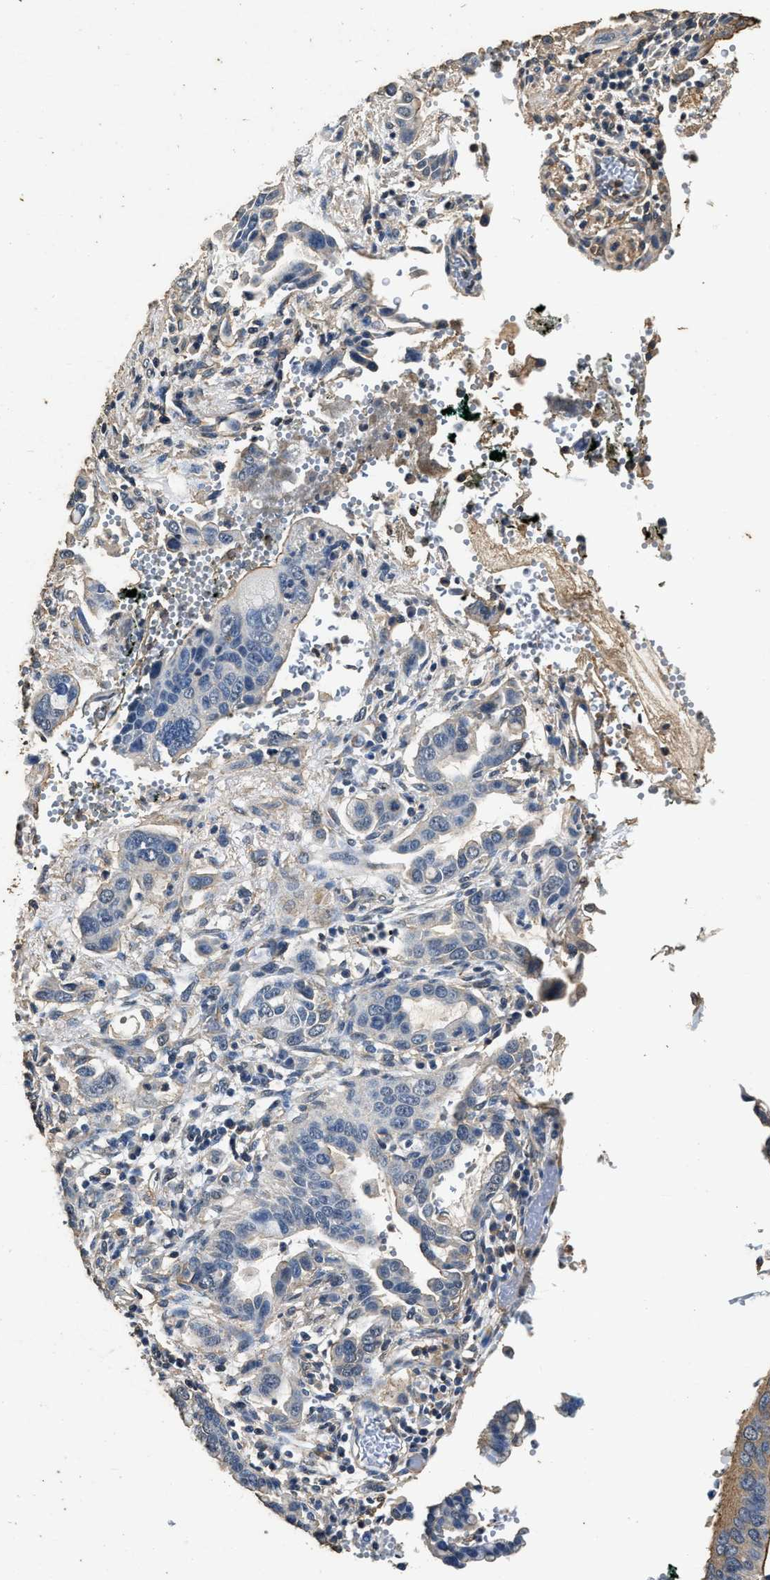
{"staining": {"intensity": "negative", "quantity": "none", "location": "none"}, "tissue": "pancreatic cancer", "cell_type": "Tumor cells", "image_type": "cancer", "snomed": [{"axis": "morphology", "description": "Adenocarcinoma, NOS"}, {"axis": "topography", "description": "Pancreas"}], "caption": "High power microscopy image of an IHC image of adenocarcinoma (pancreatic), revealing no significant positivity in tumor cells.", "gene": "MIB1", "patient": {"sex": "female", "age": 70}}